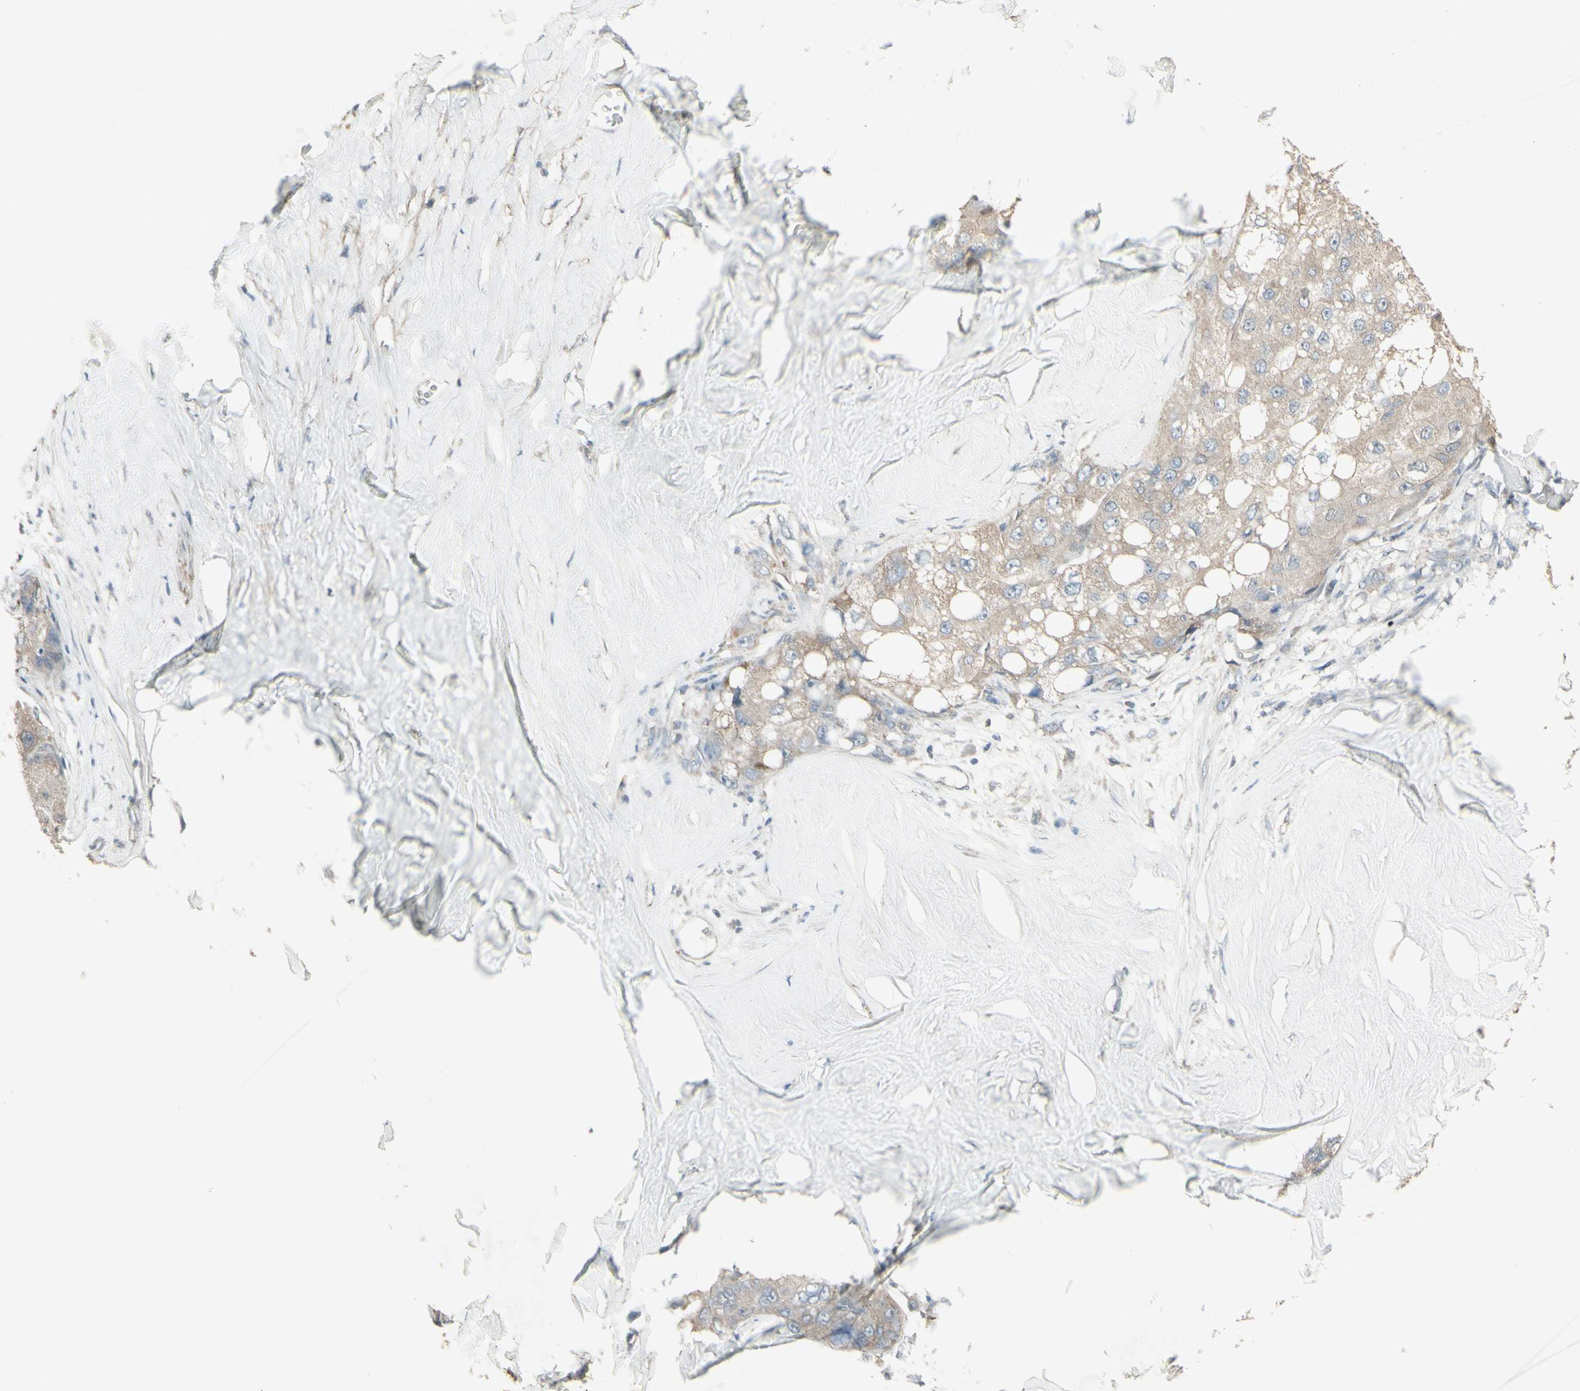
{"staining": {"intensity": "weak", "quantity": ">75%", "location": "cytoplasmic/membranous"}, "tissue": "liver cancer", "cell_type": "Tumor cells", "image_type": "cancer", "snomed": [{"axis": "morphology", "description": "Carcinoma, Hepatocellular, NOS"}, {"axis": "topography", "description": "Liver"}], "caption": "The image shows a brown stain indicating the presence of a protein in the cytoplasmic/membranous of tumor cells in hepatocellular carcinoma (liver).", "gene": "FXYD3", "patient": {"sex": "male", "age": 80}}